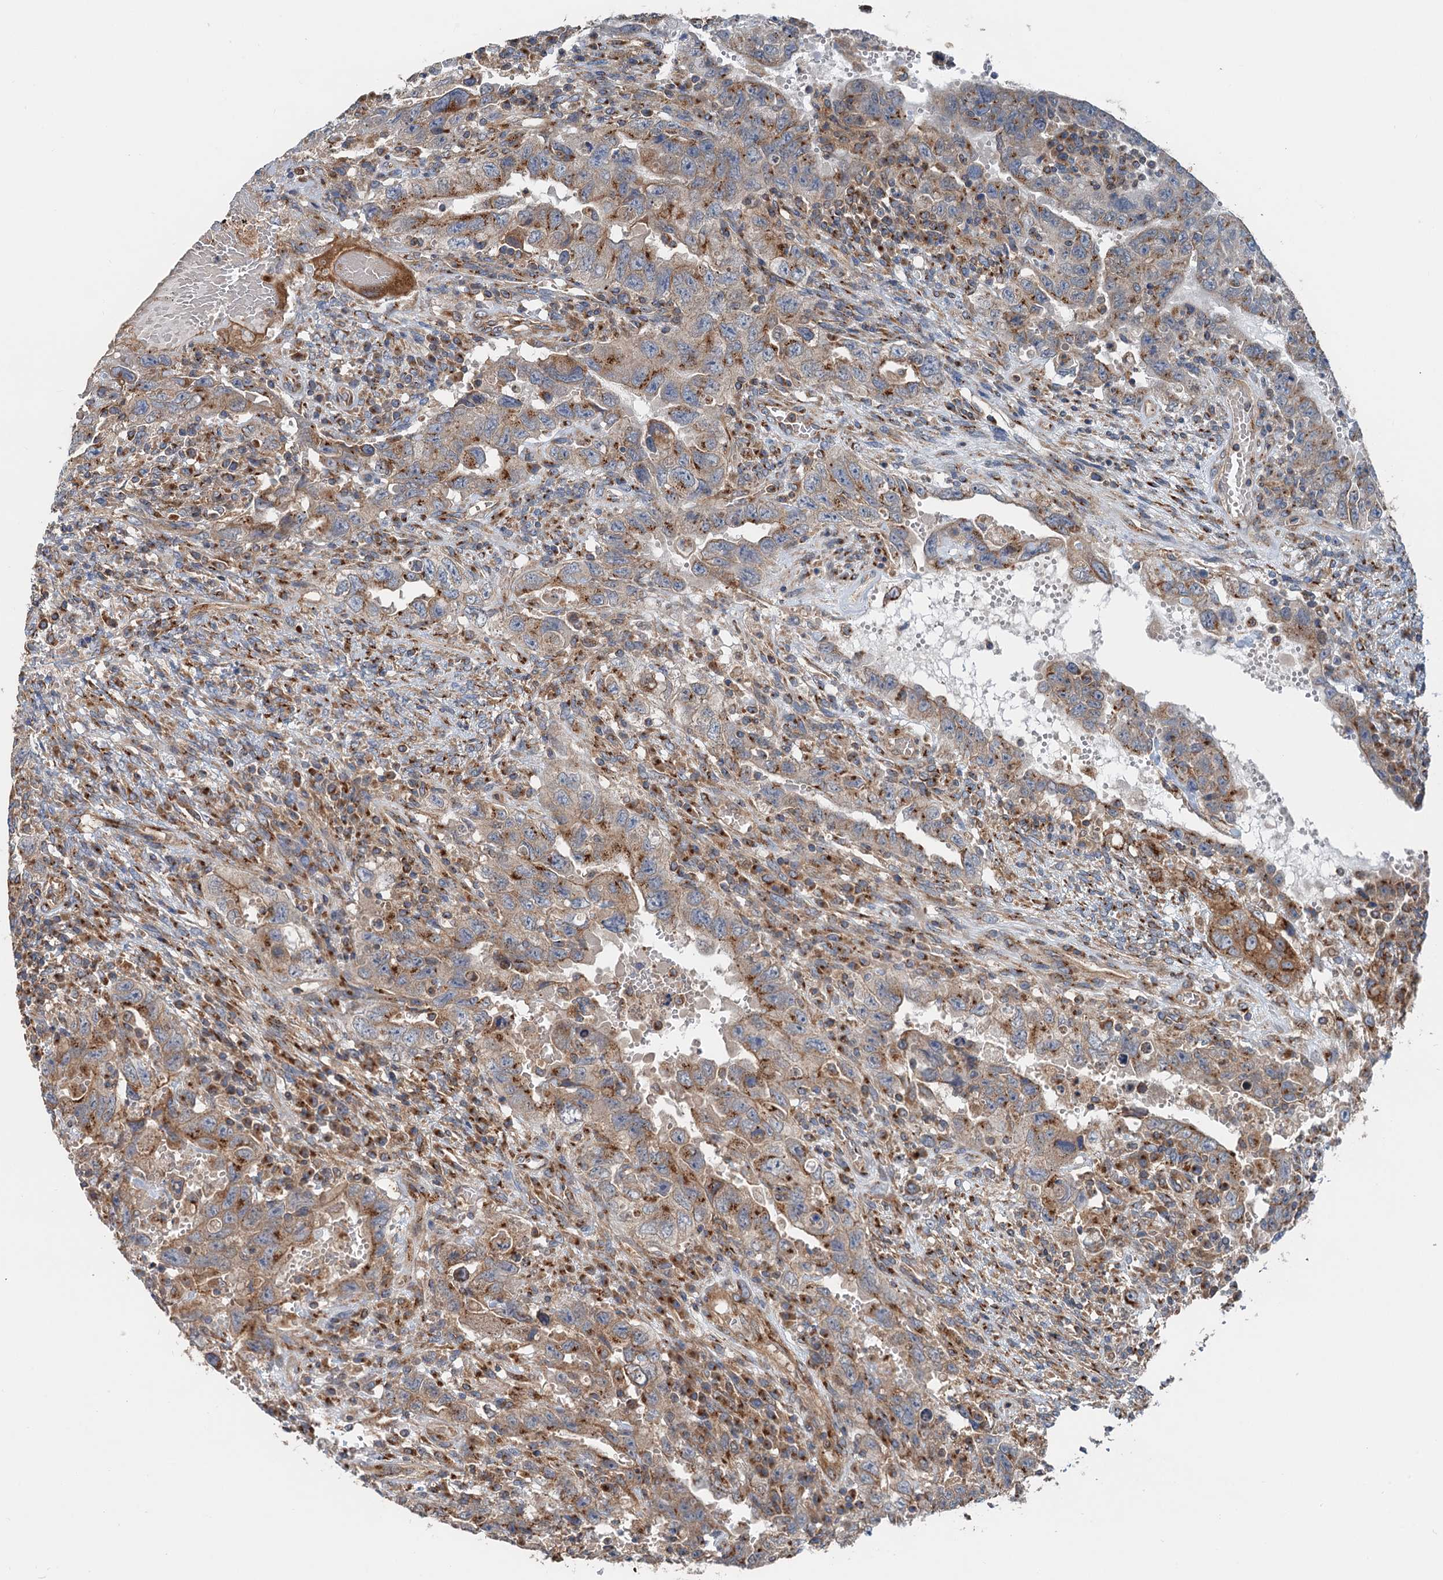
{"staining": {"intensity": "moderate", "quantity": "25%-75%", "location": "cytoplasmic/membranous"}, "tissue": "testis cancer", "cell_type": "Tumor cells", "image_type": "cancer", "snomed": [{"axis": "morphology", "description": "Carcinoma, Embryonal, NOS"}, {"axis": "topography", "description": "Testis"}], "caption": "Moderate cytoplasmic/membranous protein staining is seen in approximately 25%-75% of tumor cells in testis cancer (embryonal carcinoma). (brown staining indicates protein expression, while blue staining denotes nuclei).", "gene": "ANKRD26", "patient": {"sex": "male", "age": 26}}